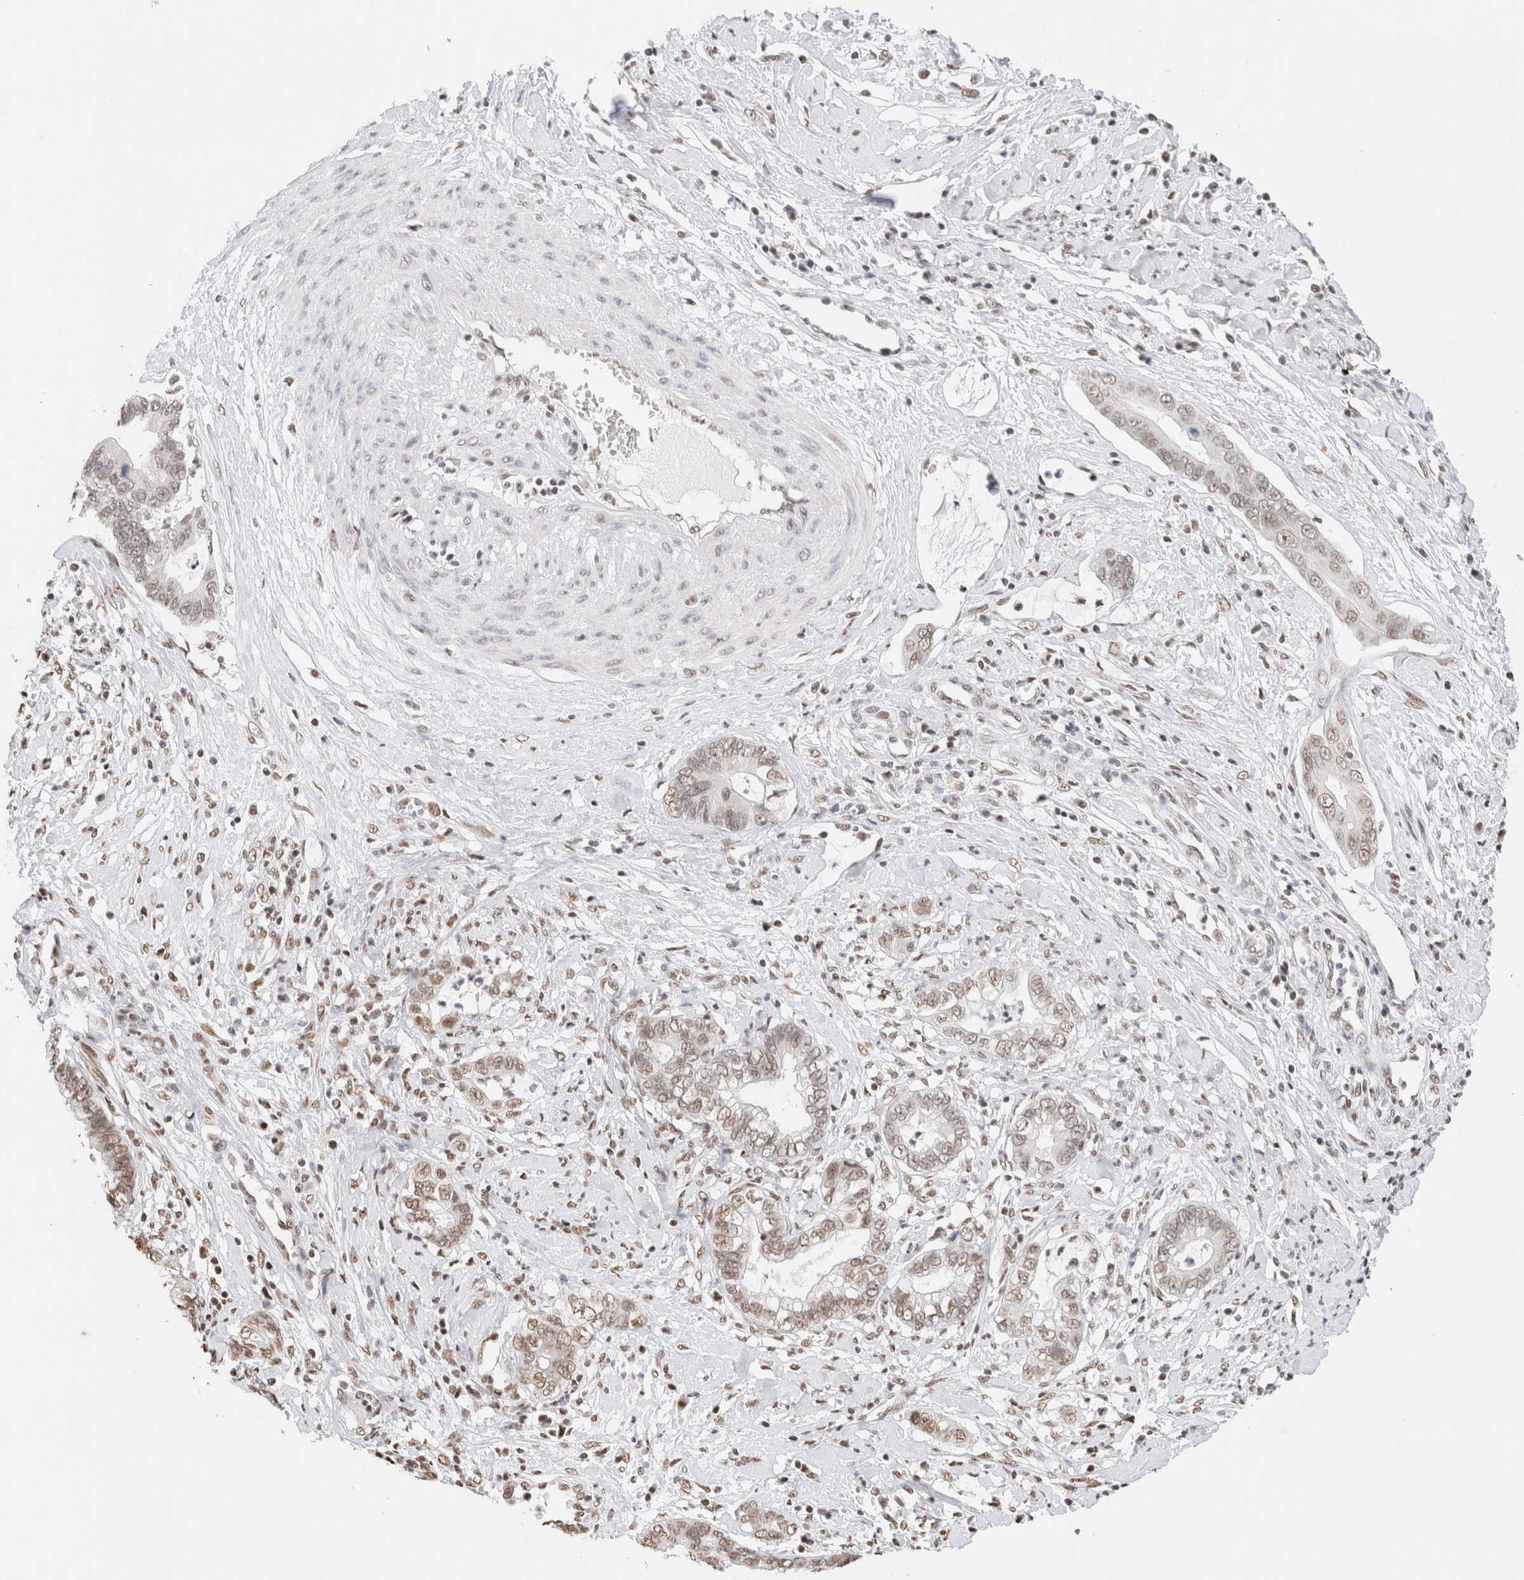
{"staining": {"intensity": "weak", "quantity": "25%-75%", "location": "nuclear"}, "tissue": "cervical cancer", "cell_type": "Tumor cells", "image_type": "cancer", "snomed": [{"axis": "morphology", "description": "Adenocarcinoma, NOS"}, {"axis": "topography", "description": "Cervix"}], "caption": "This histopathology image shows IHC staining of cervical adenocarcinoma, with low weak nuclear expression in approximately 25%-75% of tumor cells.", "gene": "SUPT3H", "patient": {"sex": "female", "age": 44}}